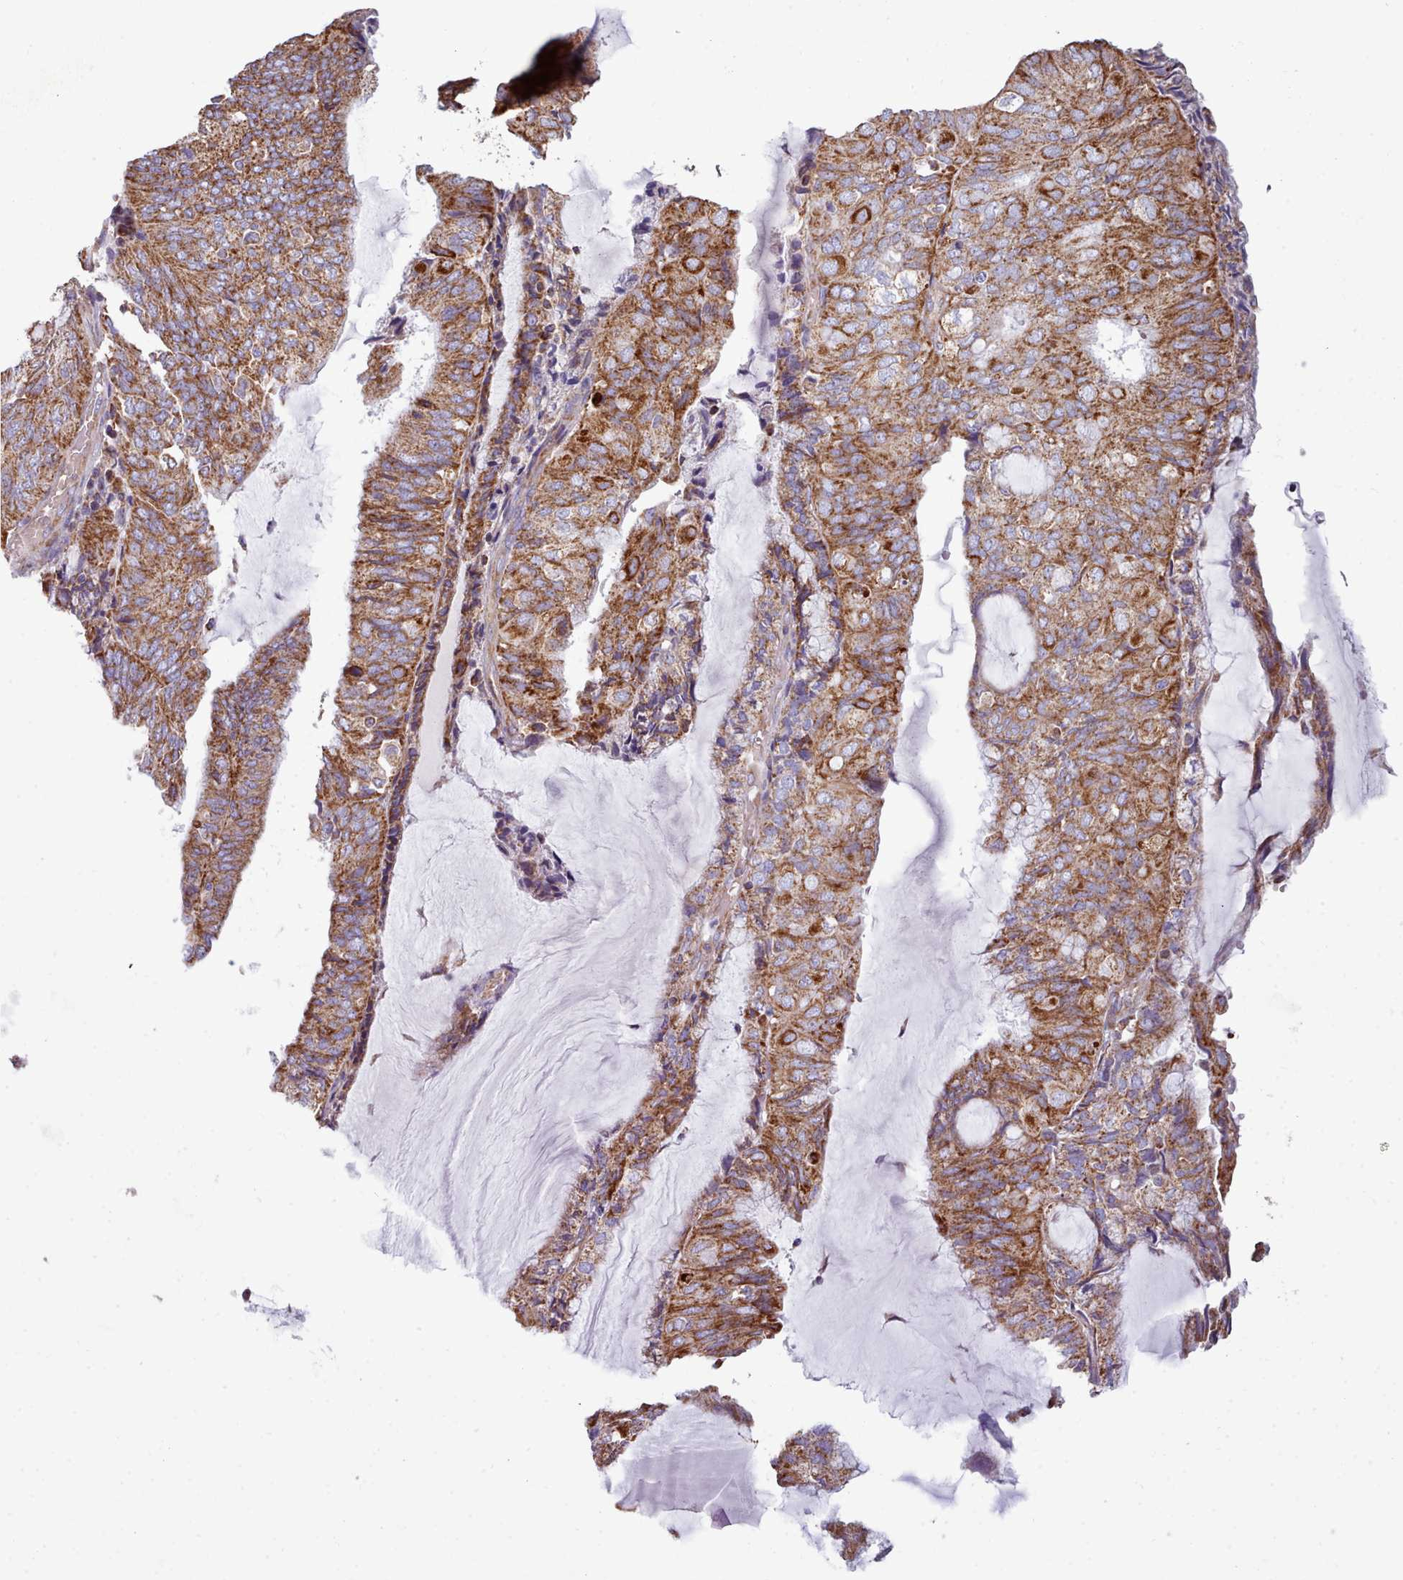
{"staining": {"intensity": "moderate", "quantity": ">75%", "location": "cytoplasmic/membranous"}, "tissue": "endometrial cancer", "cell_type": "Tumor cells", "image_type": "cancer", "snomed": [{"axis": "morphology", "description": "Adenocarcinoma, NOS"}, {"axis": "topography", "description": "Endometrium"}], "caption": "Endometrial cancer stained with DAB immunohistochemistry demonstrates medium levels of moderate cytoplasmic/membranous expression in about >75% of tumor cells. (DAB (3,3'-diaminobenzidine) IHC, brown staining for protein, blue staining for nuclei).", "gene": "SRP54", "patient": {"sex": "female", "age": 81}}